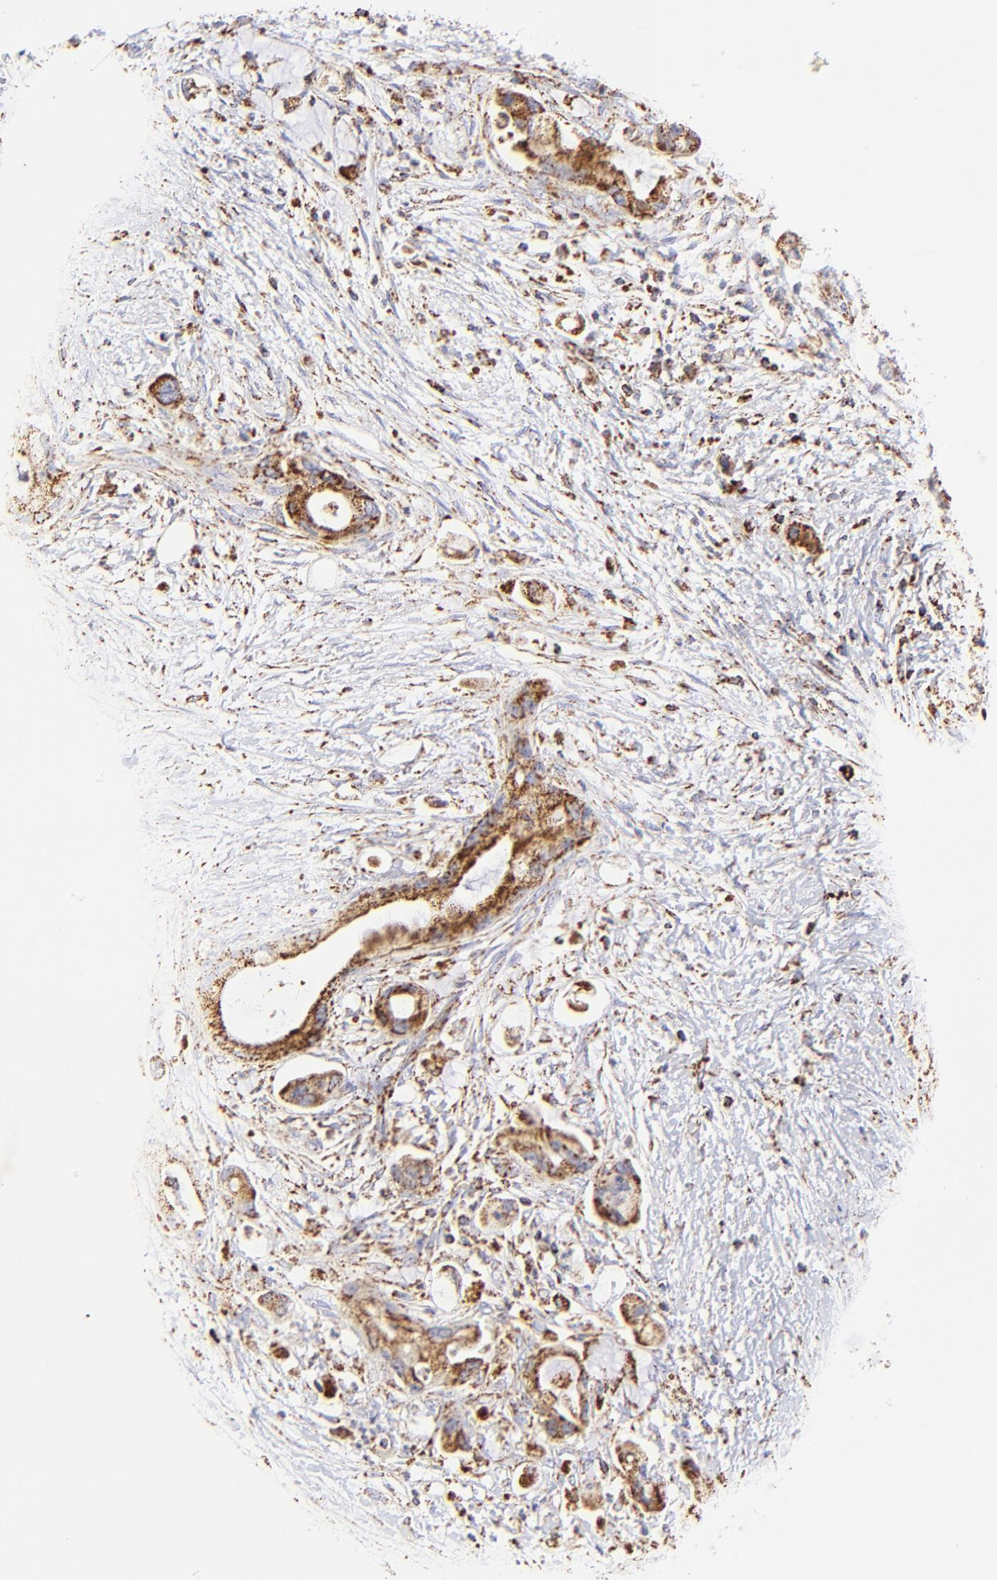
{"staining": {"intensity": "moderate", "quantity": ">75%", "location": "cytoplasmic/membranous"}, "tissue": "pancreatic cancer", "cell_type": "Tumor cells", "image_type": "cancer", "snomed": [{"axis": "morphology", "description": "Adenocarcinoma, NOS"}, {"axis": "topography", "description": "Pancreas"}], "caption": "Adenocarcinoma (pancreatic) stained for a protein displays moderate cytoplasmic/membranous positivity in tumor cells.", "gene": "ECH1", "patient": {"sex": "female", "age": 59}}